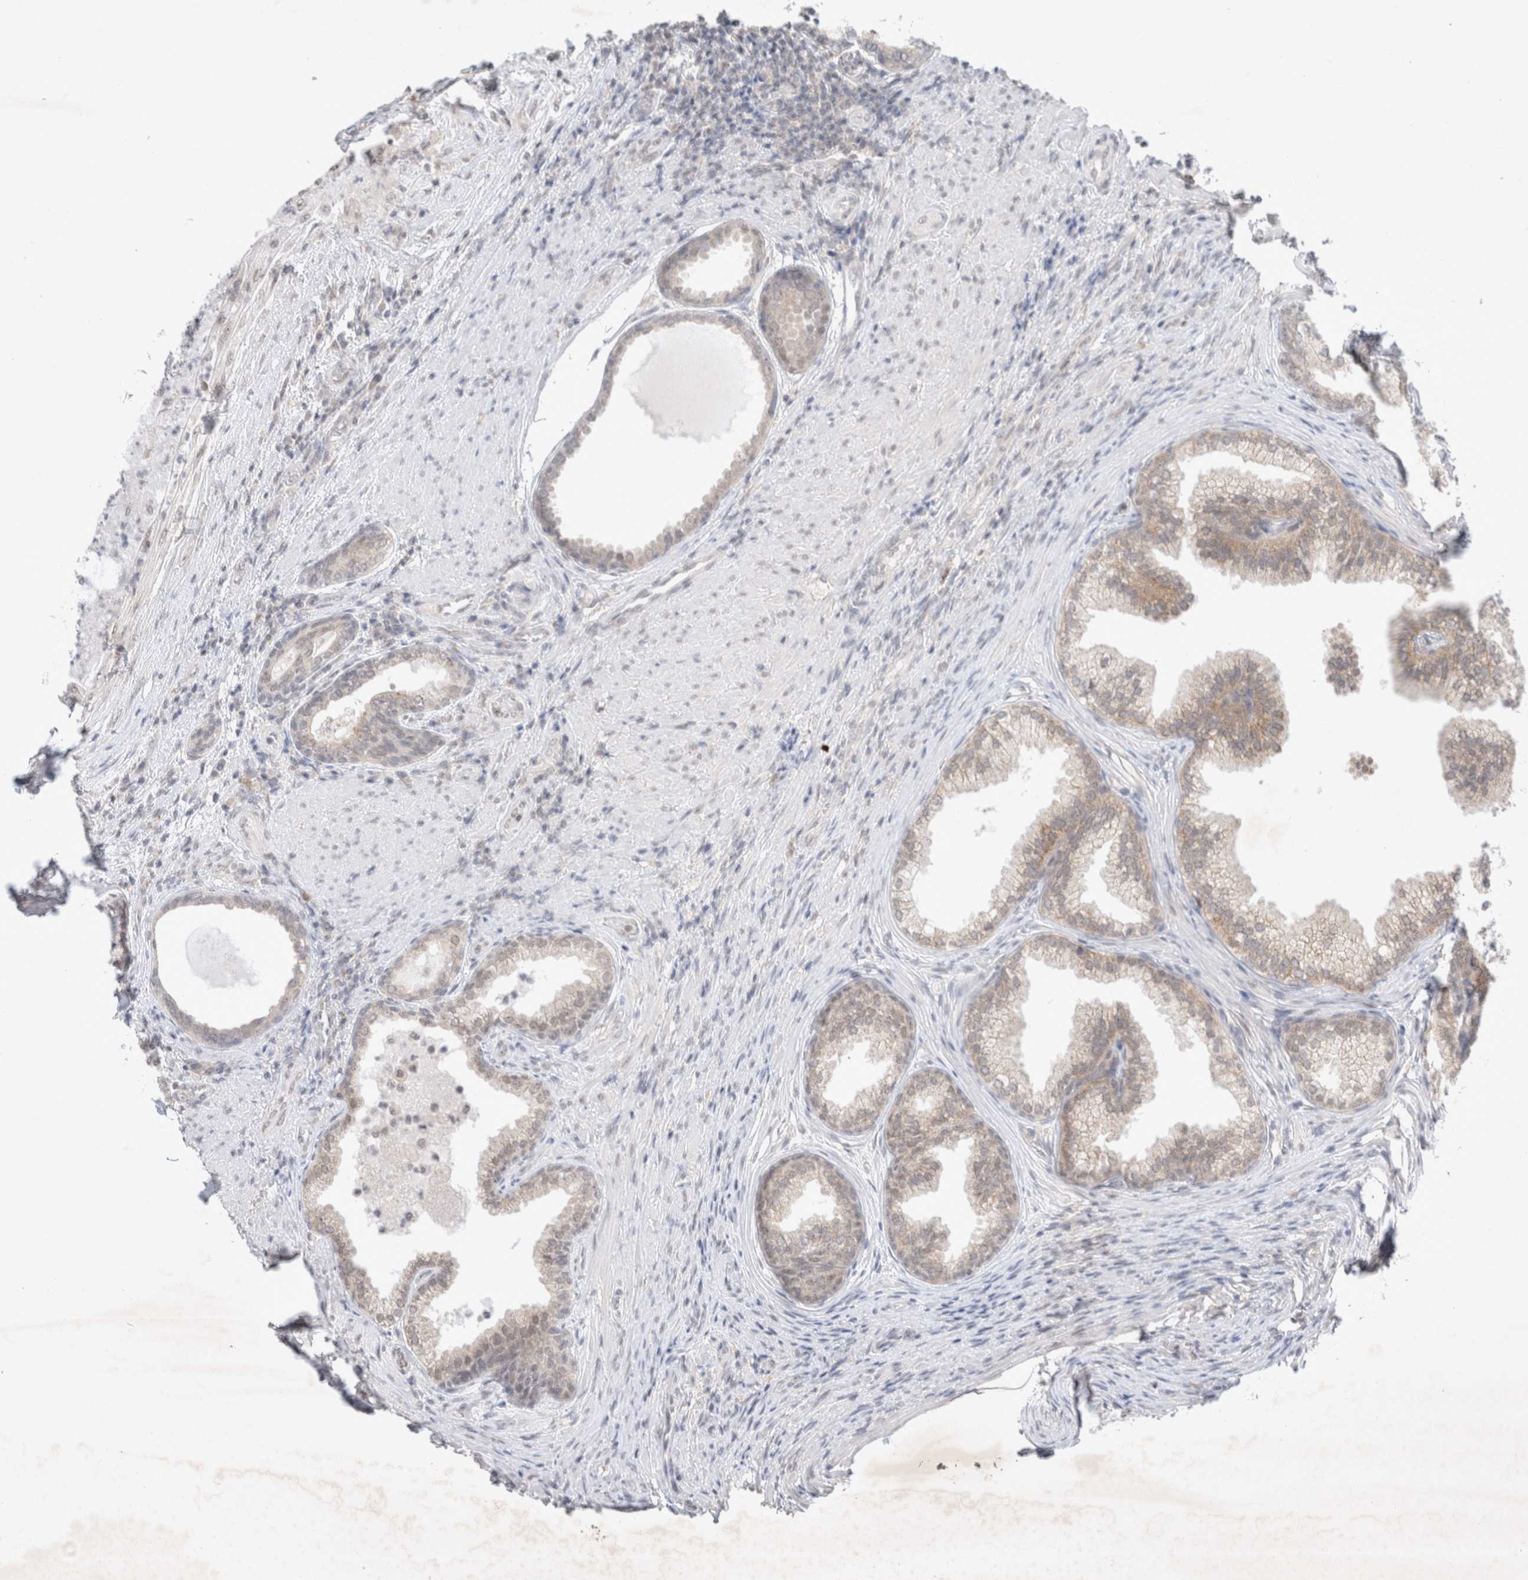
{"staining": {"intensity": "weak", "quantity": "<25%", "location": "cytoplasmic/membranous"}, "tissue": "prostate", "cell_type": "Glandular cells", "image_type": "normal", "snomed": [{"axis": "morphology", "description": "Normal tissue, NOS"}, {"axis": "topography", "description": "Prostate"}], "caption": "This is an immunohistochemistry micrograph of normal human prostate. There is no positivity in glandular cells.", "gene": "FBXO42", "patient": {"sex": "male", "age": 76}}